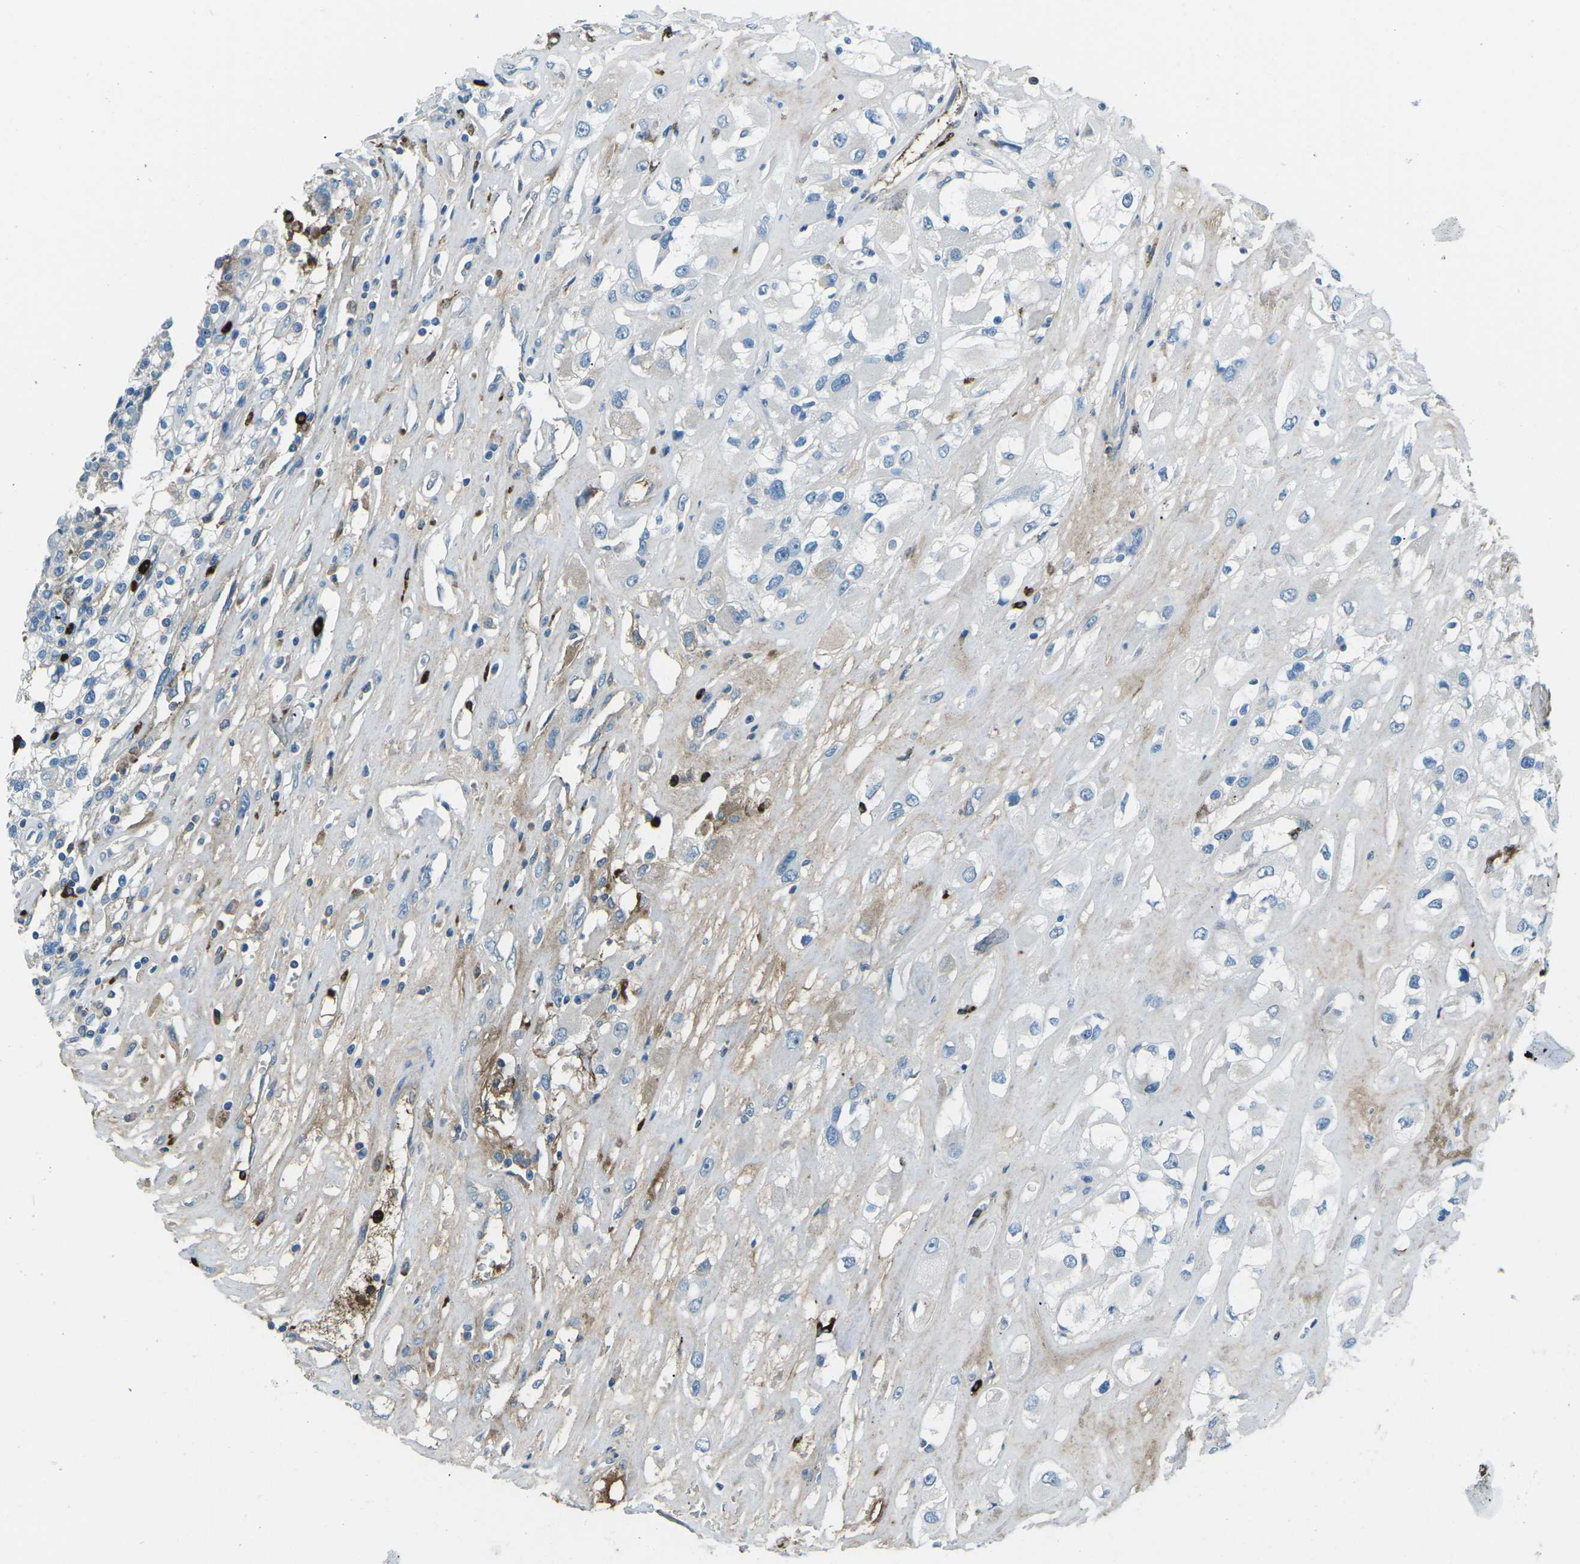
{"staining": {"intensity": "negative", "quantity": "none", "location": "none"}, "tissue": "renal cancer", "cell_type": "Tumor cells", "image_type": "cancer", "snomed": [{"axis": "morphology", "description": "Adenocarcinoma, NOS"}, {"axis": "topography", "description": "Kidney"}], "caption": "A high-resolution micrograph shows immunohistochemistry (IHC) staining of renal cancer (adenocarcinoma), which shows no significant expression in tumor cells.", "gene": "FCN1", "patient": {"sex": "female", "age": 52}}